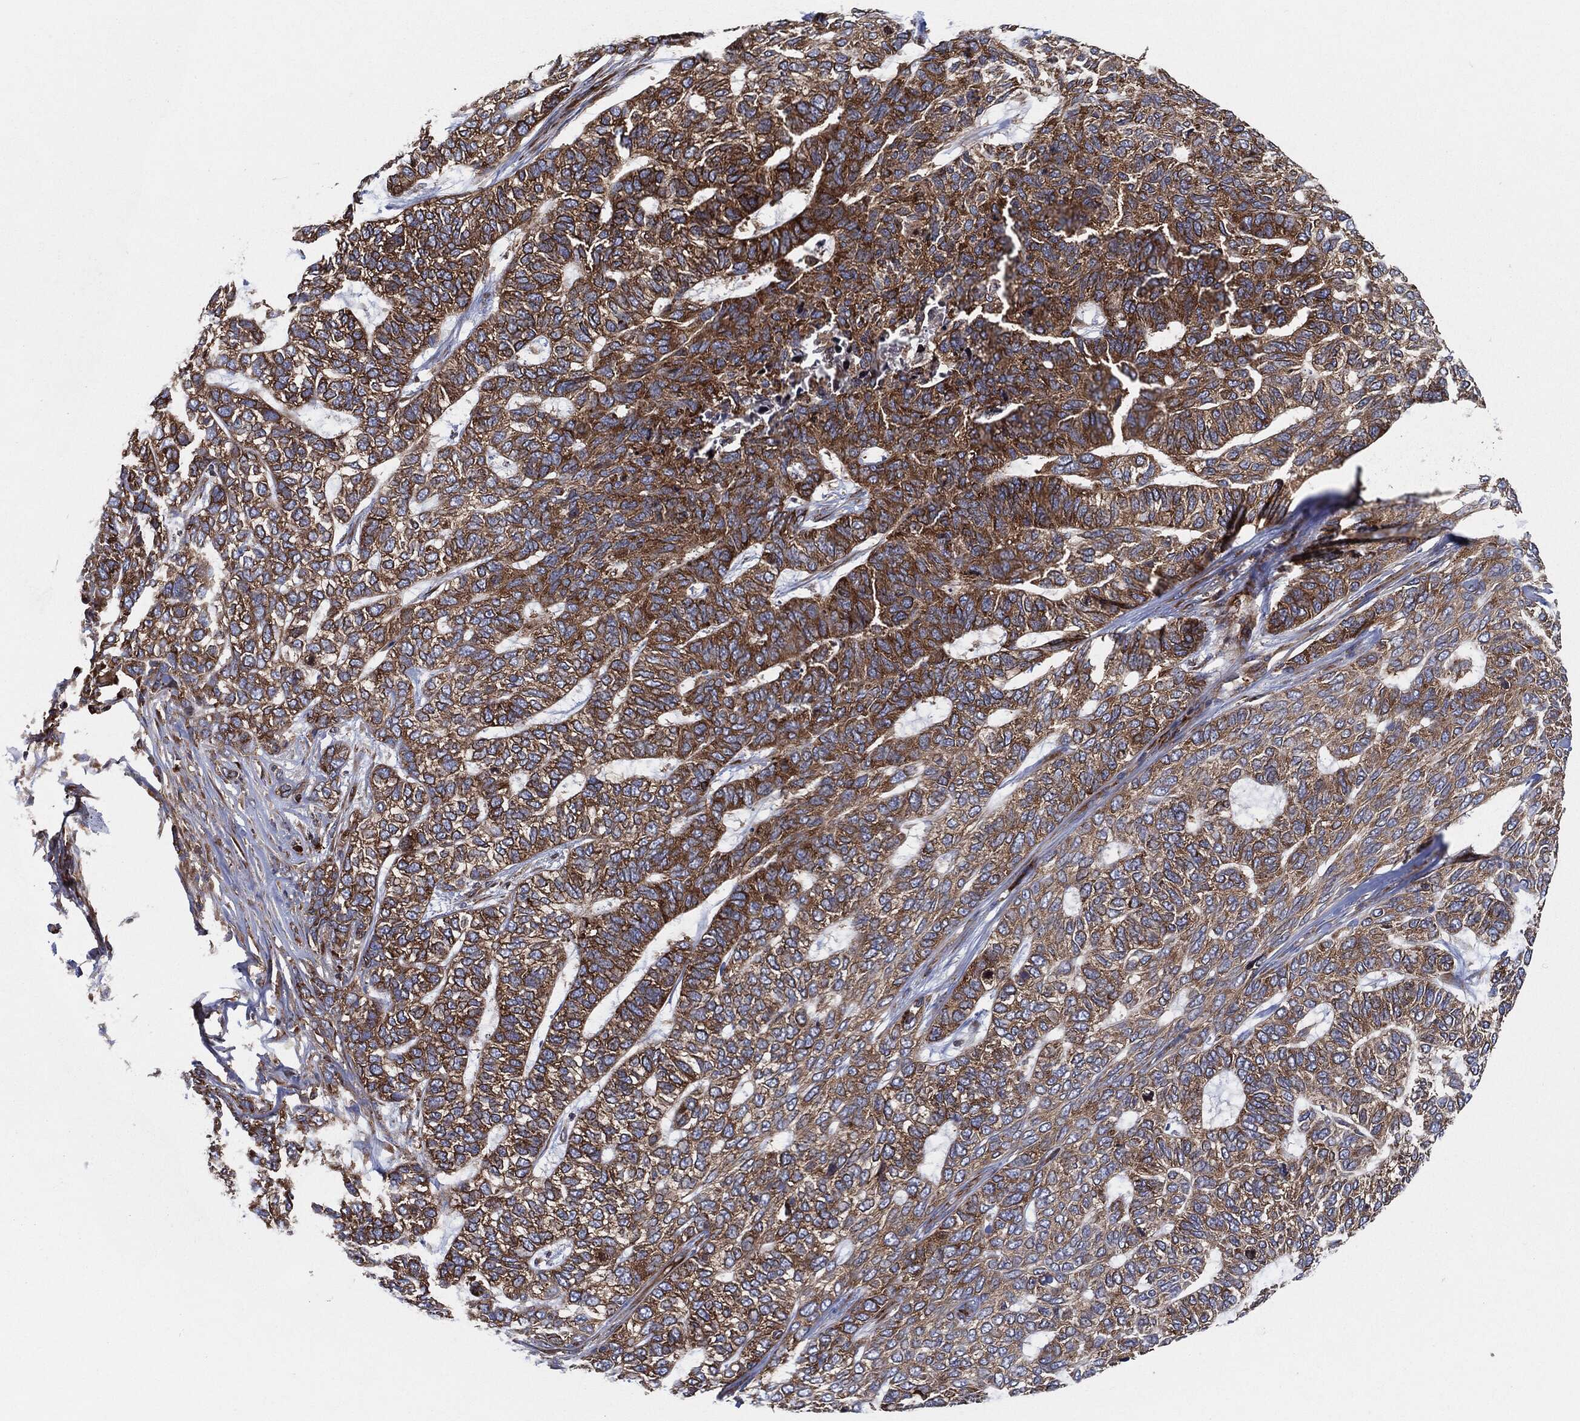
{"staining": {"intensity": "moderate", "quantity": ">75%", "location": "cytoplasmic/membranous"}, "tissue": "skin cancer", "cell_type": "Tumor cells", "image_type": "cancer", "snomed": [{"axis": "morphology", "description": "Basal cell carcinoma"}, {"axis": "topography", "description": "Skin"}], "caption": "IHC of human skin cancer shows medium levels of moderate cytoplasmic/membranous expression in approximately >75% of tumor cells. Nuclei are stained in blue.", "gene": "EIF2S2", "patient": {"sex": "female", "age": 65}}